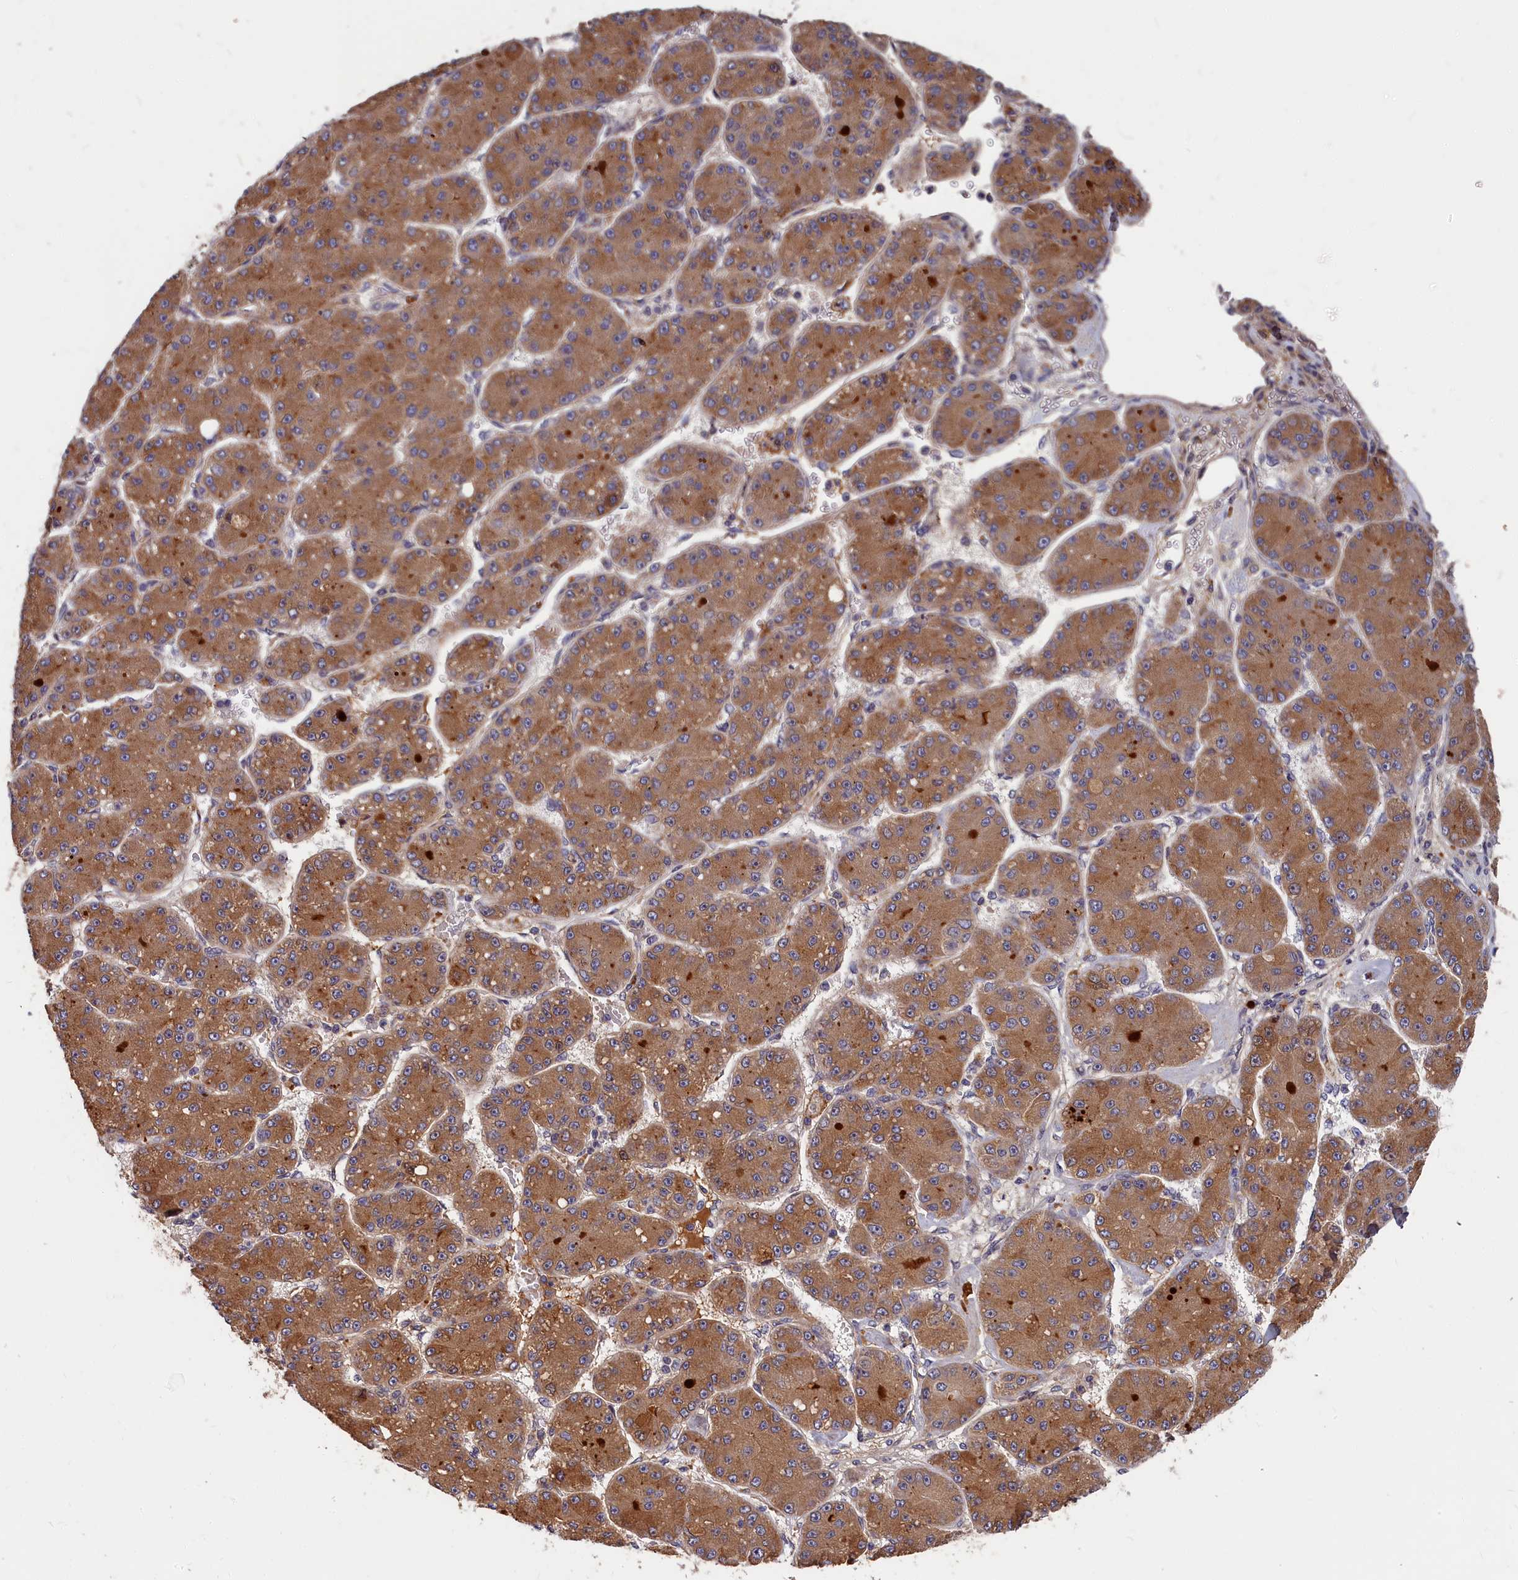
{"staining": {"intensity": "moderate", "quantity": ">75%", "location": "cytoplasmic/membranous"}, "tissue": "liver cancer", "cell_type": "Tumor cells", "image_type": "cancer", "snomed": [{"axis": "morphology", "description": "Carcinoma, Hepatocellular, NOS"}, {"axis": "topography", "description": "Liver"}], "caption": "Immunohistochemical staining of human liver cancer (hepatocellular carcinoma) displays medium levels of moderate cytoplasmic/membranous protein staining in approximately >75% of tumor cells. The staining is performed using DAB brown chromogen to label protein expression. The nuclei are counter-stained blue using hematoxylin.", "gene": "ITIH1", "patient": {"sex": "male", "age": 67}}